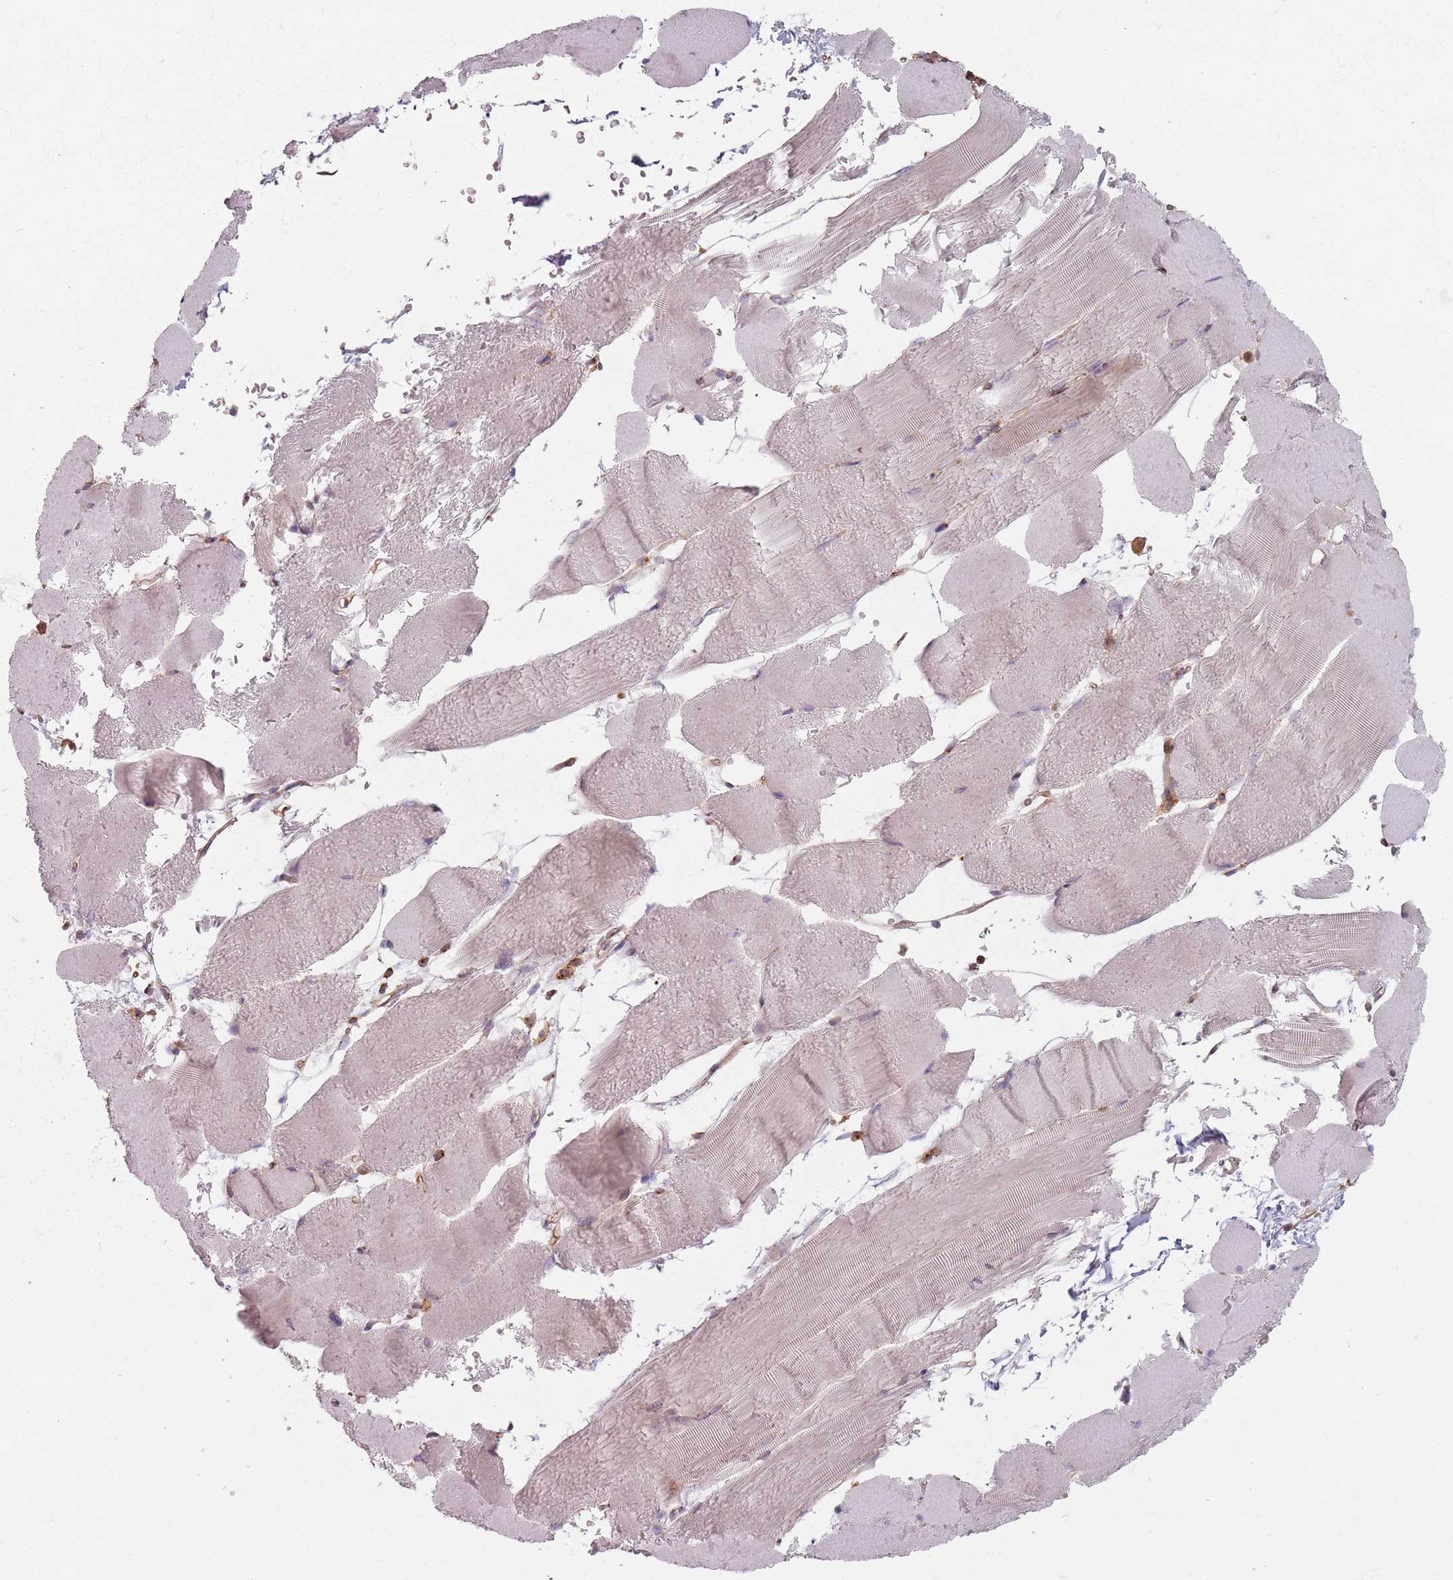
{"staining": {"intensity": "weak", "quantity": "<25%", "location": "cytoplasmic/membranous"}, "tissue": "skeletal muscle", "cell_type": "Myocytes", "image_type": "normal", "snomed": [{"axis": "morphology", "description": "Normal tissue, NOS"}, {"axis": "topography", "description": "Skeletal muscle"}, {"axis": "topography", "description": "Parathyroid gland"}], "caption": "The micrograph demonstrates no staining of myocytes in benign skeletal muscle. (Brightfield microscopy of DAB (3,3'-diaminobenzidine) immunohistochemistry at high magnification).", "gene": "TPD52L2", "patient": {"sex": "female", "age": 37}}